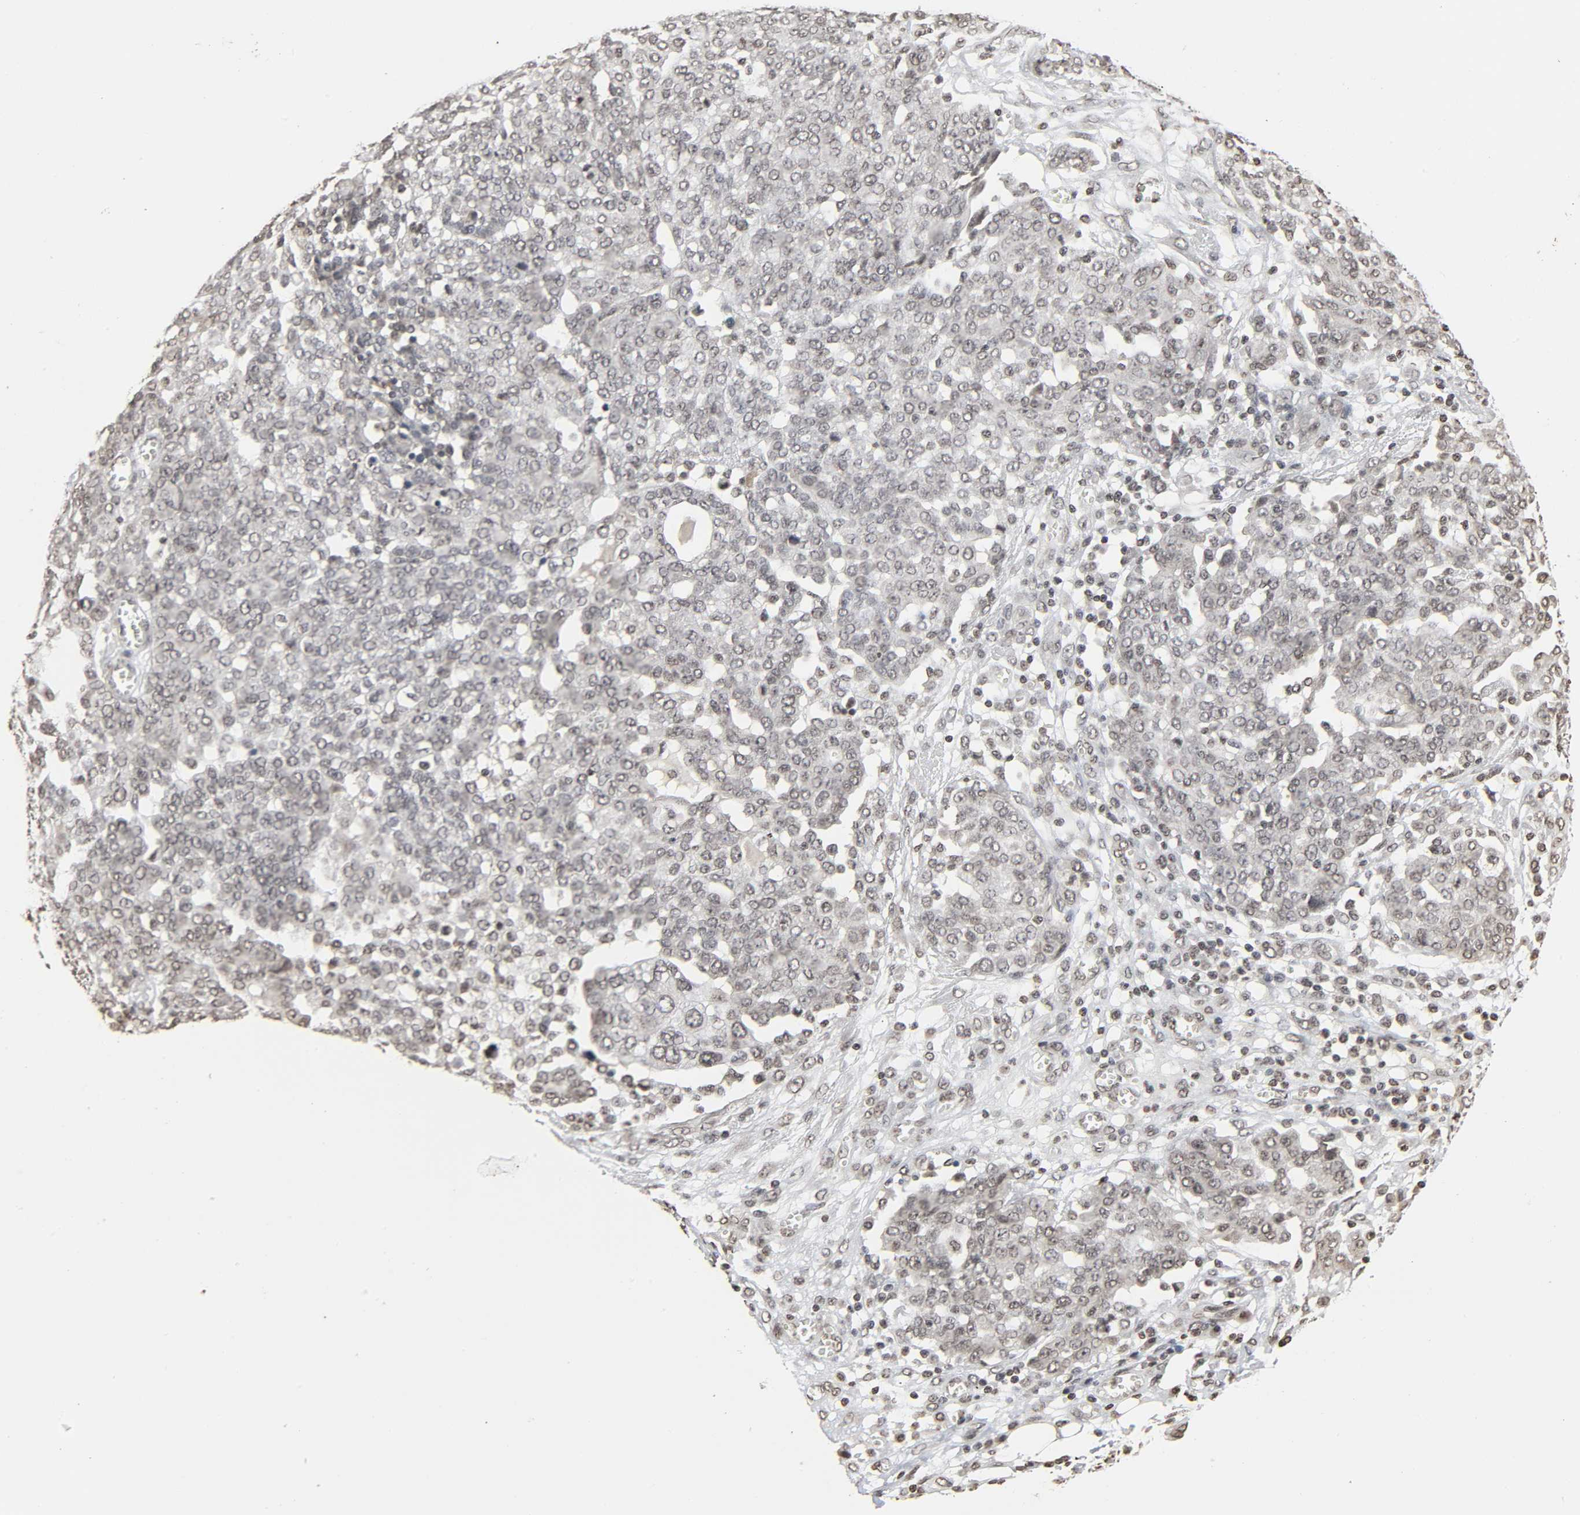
{"staining": {"intensity": "weak", "quantity": ">75%", "location": "nuclear"}, "tissue": "ovarian cancer", "cell_type": "Tumor cells", "image_type": "cancer", "snomed": [{"axis": "morphology", "description": "Cystadenocarcinoma, serous, NOS"}, {"axis": "topography", "description": "Soft tissue"}, {"axis": "topography", "description": "Ovary"}], "caption": "Ovarian cancer (serous cystadenocarcinoma) stained with DAB immunohistochemistry displays low levels of weak nuclear positivity in about >75% of tumor cells.", "gene": "ELAVL1", "patient": {"sex": "female", "age": 57}}